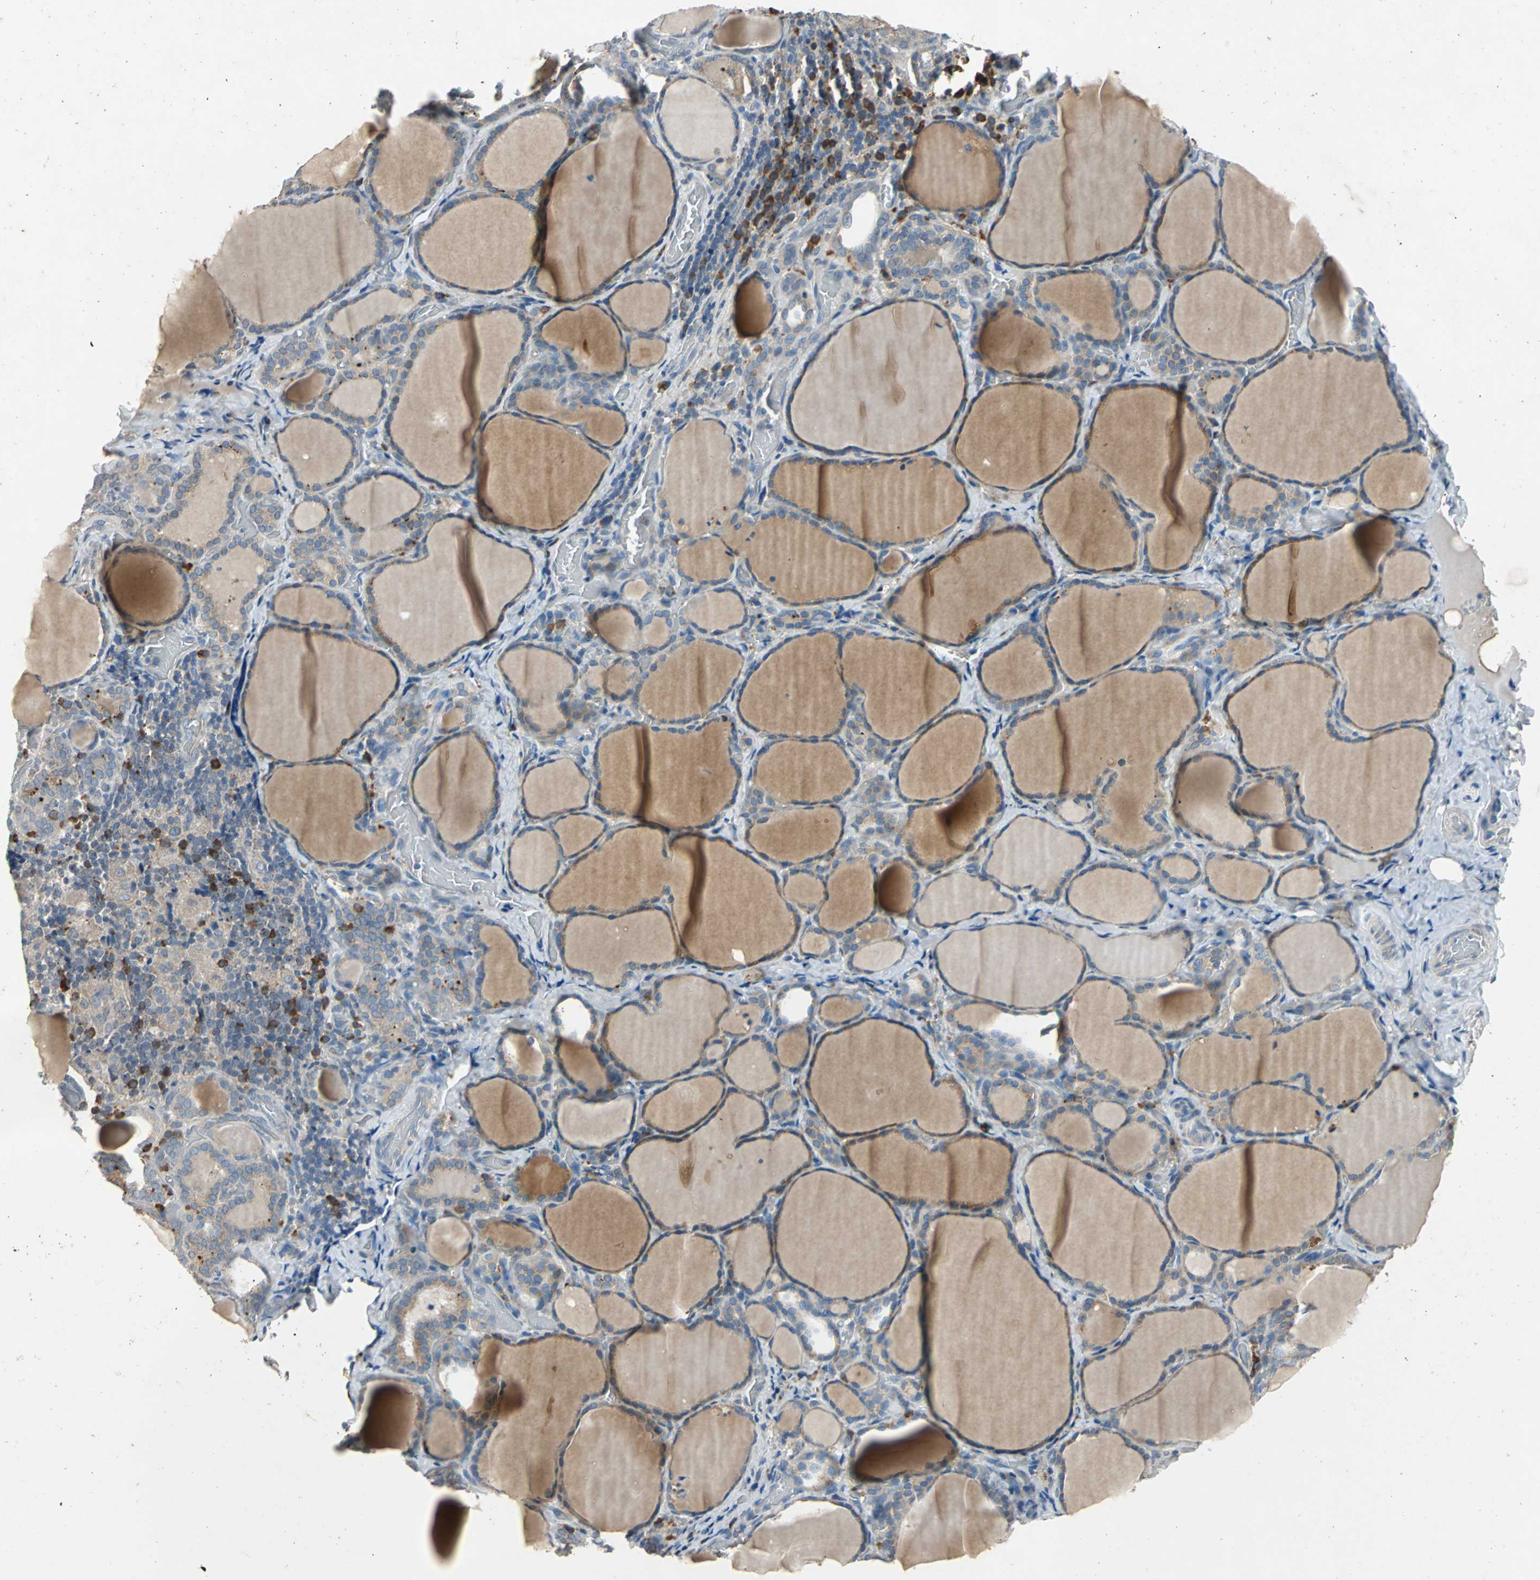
{"staining": {"intensity": "weak", "quantity": ">75%", "location": "cytoplasmic/membranous"}, "tissue": "thyroid cancer", "cell_type": "Tumor cells", "image_type": "cancer", "snomed": [{"axis": "morphology", "description": "Papillary adenocarcinoma, NOS"}, {"axis": "topography", "description": "Thyroid gland"}], "caption": "Immunohistochemical staining of human papillary adenocarcinoma (thyroid) exhibits low levels of weak cytoplasmic/membranous positivity in approximately >75% of tumor cells.", "gene": "SLC2A13", "patient": {"sex": "female", "age": 30}}